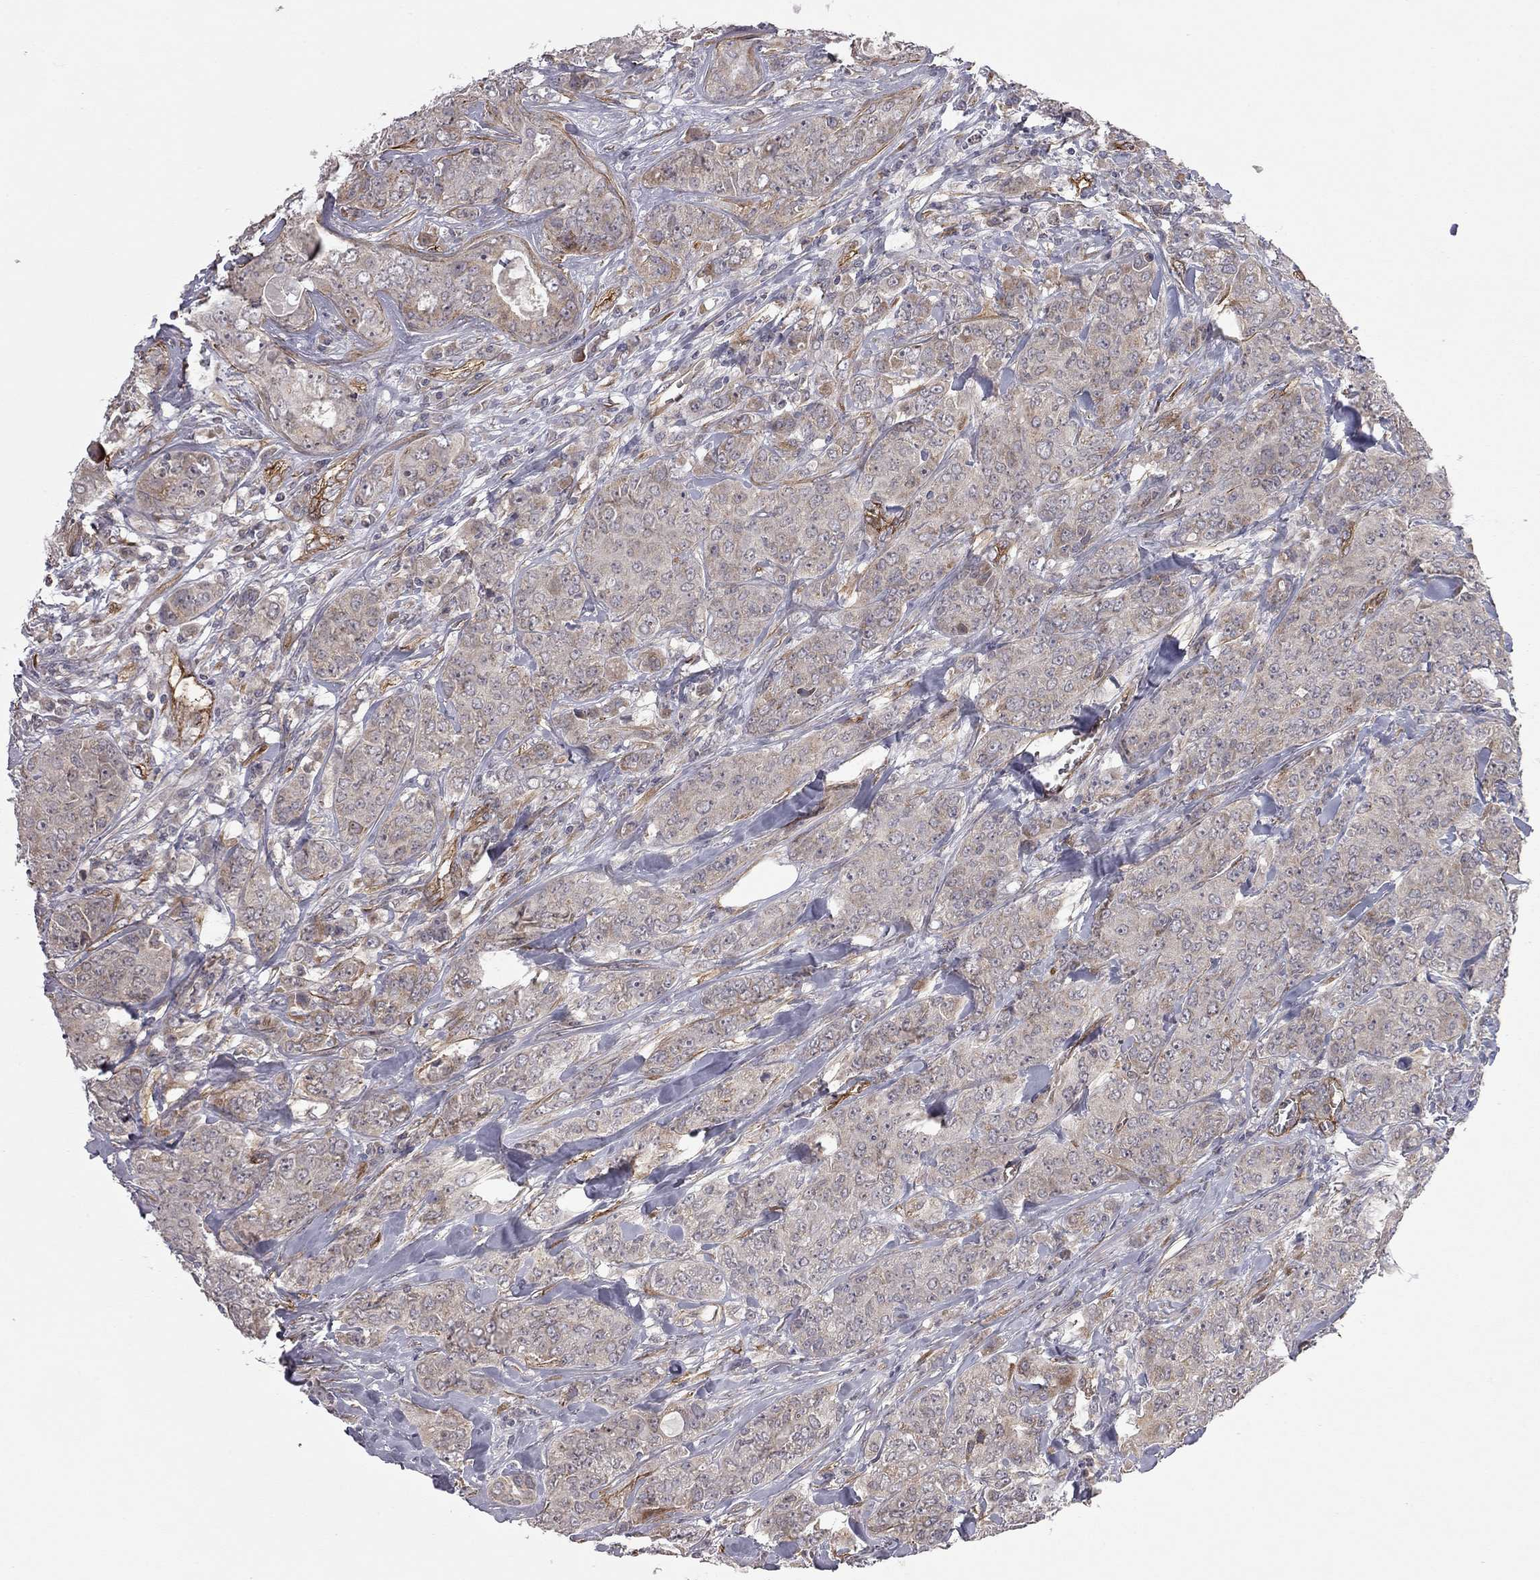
{"staining": {"intensity": "weak", "quantity": "<25%", "location": "cytoplasmic/membranous"}, "tissue": "breast cancer", "cell_type": "Tumor cells", "image_type": "cancer", "snomed": [{"axis": "morphology", "description": "Duct carcinoma"}, {"axis": "topography", "description": "Breast"}], "caption": "The photomicrograph shows no significant expression in tumor cells of intraductal carcinoma (breast).", "gene": "EXOC3L2", "patient": {"sex": "female", "age": 43}}